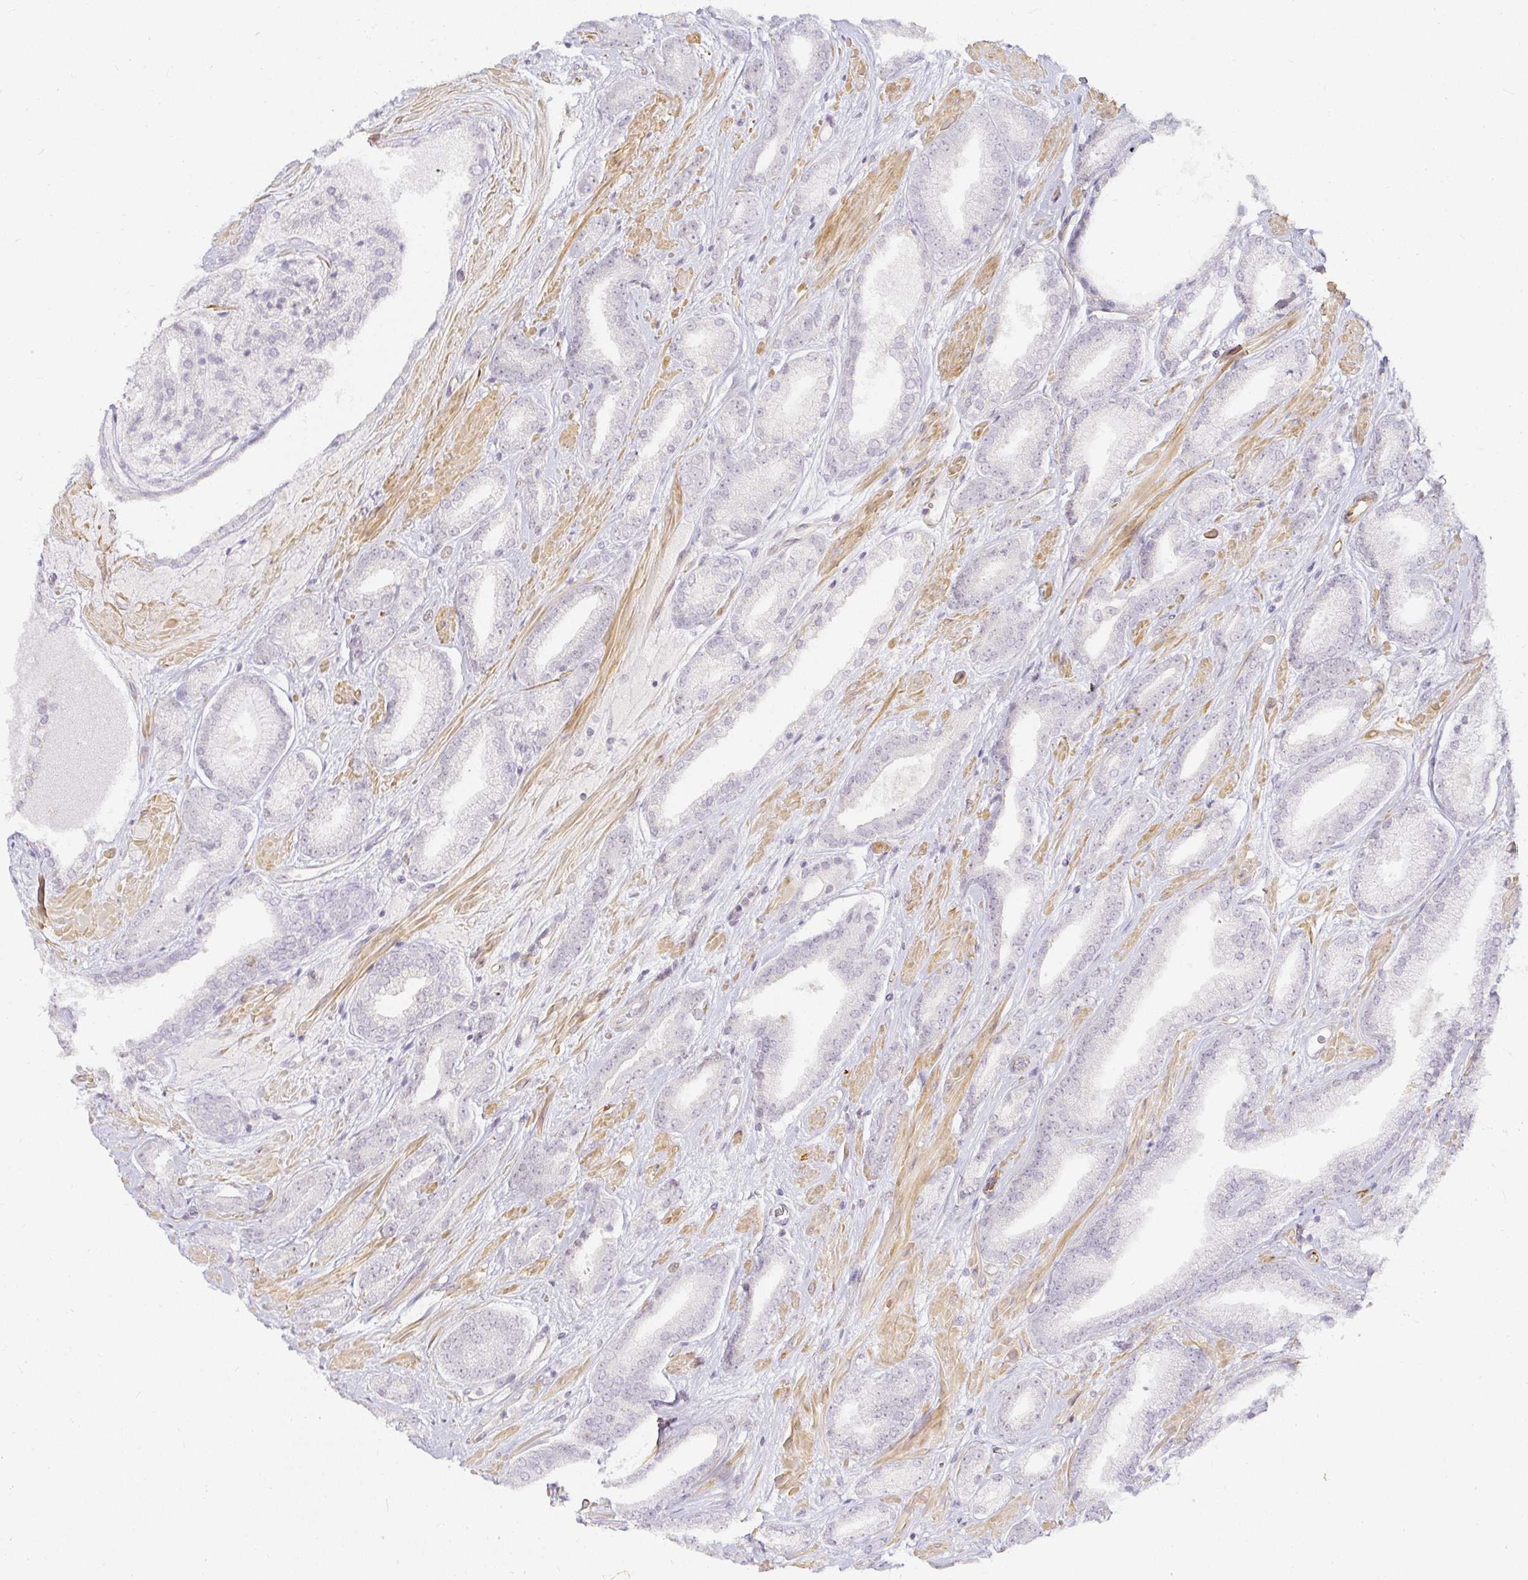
{"staining": {"intensity": "negative", "quantity": "none", "location": "none"}, "tissue": "prostate cancer", "cell_type": "Tumor cells", "image_type": "cancer", "snomed": [{"axis": "morphology", "description": "Adenocarcinoma, High grade"}, {"axis": "topography", "description": "Prostate"}], "caption": "There is no significant positivity in tumor cells of prostate cancer (adenocarcinoma (high-grade)).", "gene": "ACAN", "patient": {"sex": "male", "age": 56}}